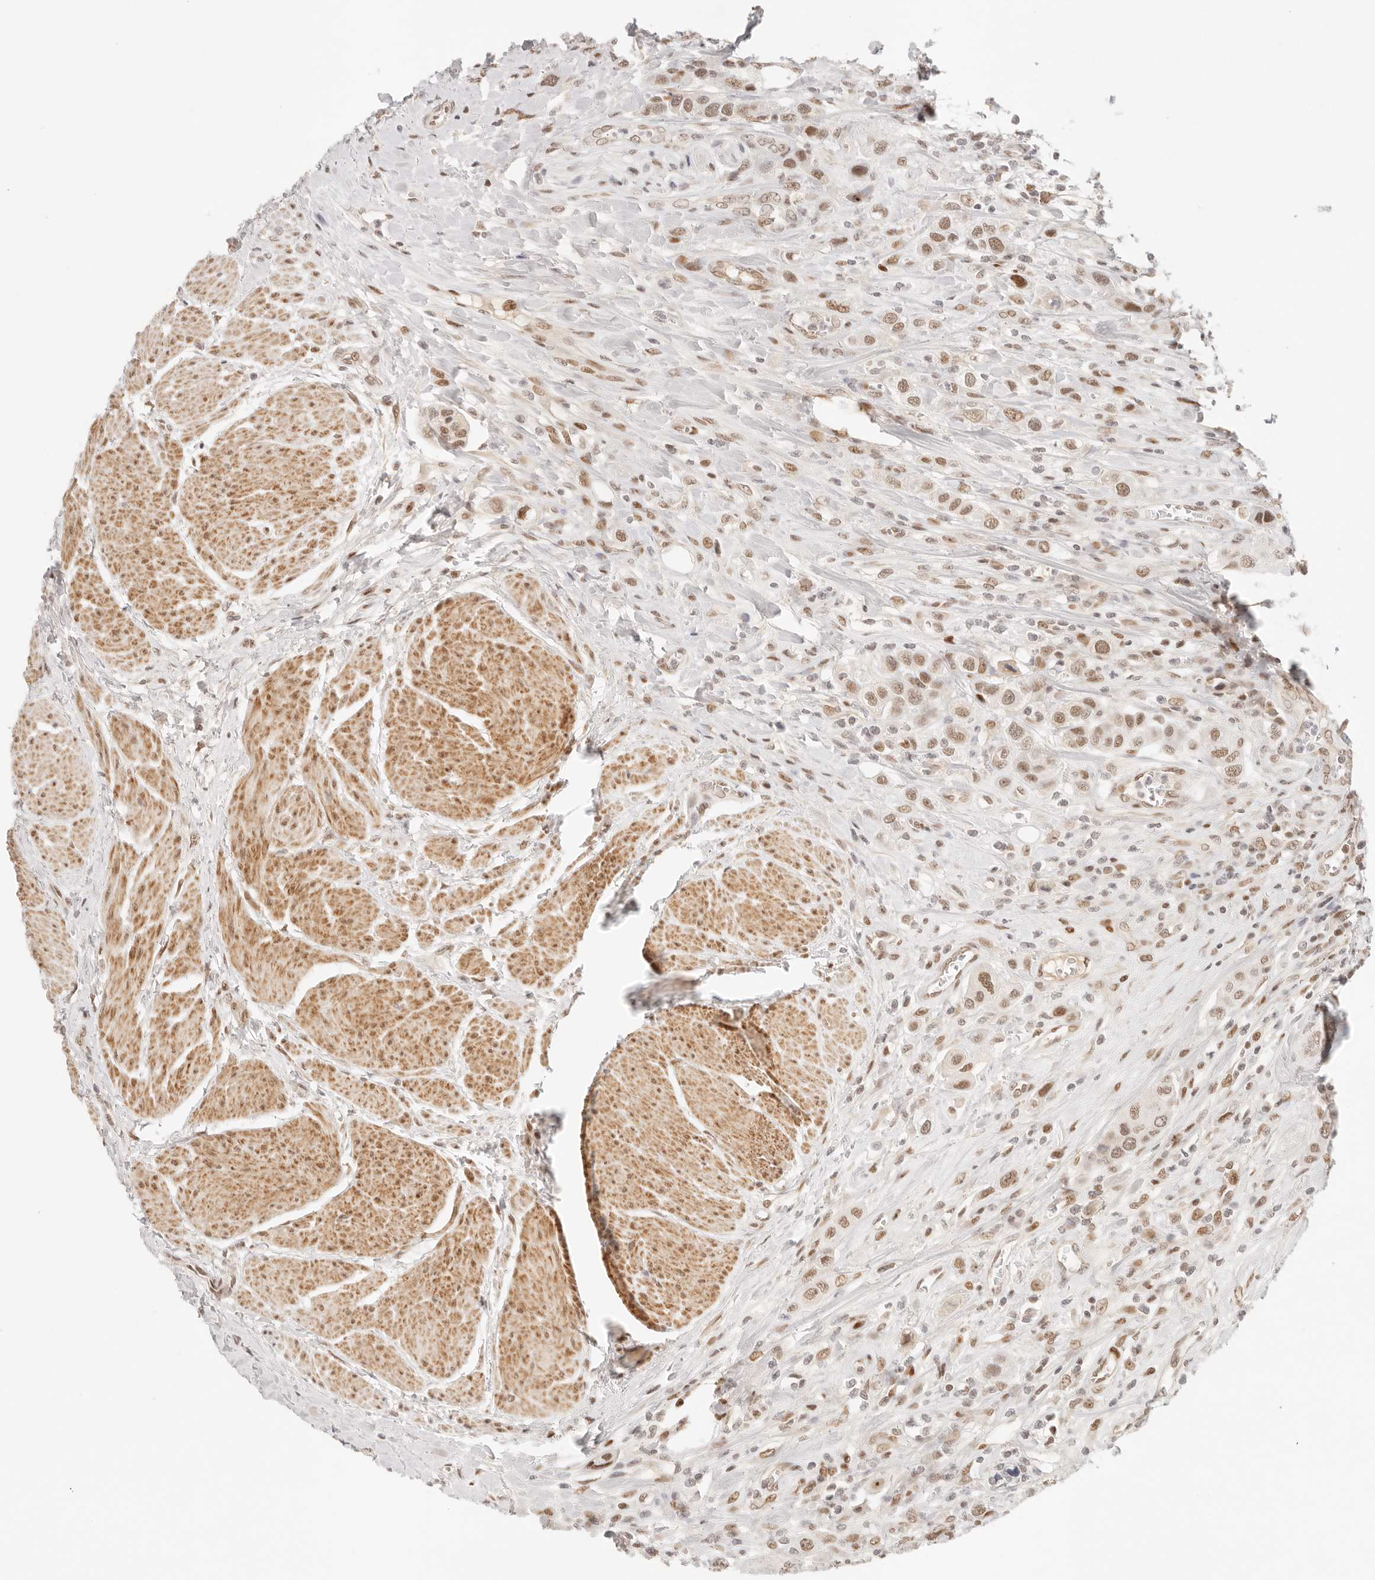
{"staining": {"intensity": "moderate", "quantity": ">75%", "location": "nuclear"}, "tissue": "urothelial cancer", "cell_type": "Tumor cells", "image_type": "cancer", "snomed": [{"axis": "morphology", "description": "Urothelial carcinoma, High grade"}, {"axis": "topography", "description": "Urinary bladder"}], "caption": "The photomicrograph reveals immunohistochemical staining of urothelial cancer. There is moderate nuclear expression is seen in approximately >75% of tumor cells.", "gene": "HOXC5", "patient": {"sex": "male", "age": 50}}